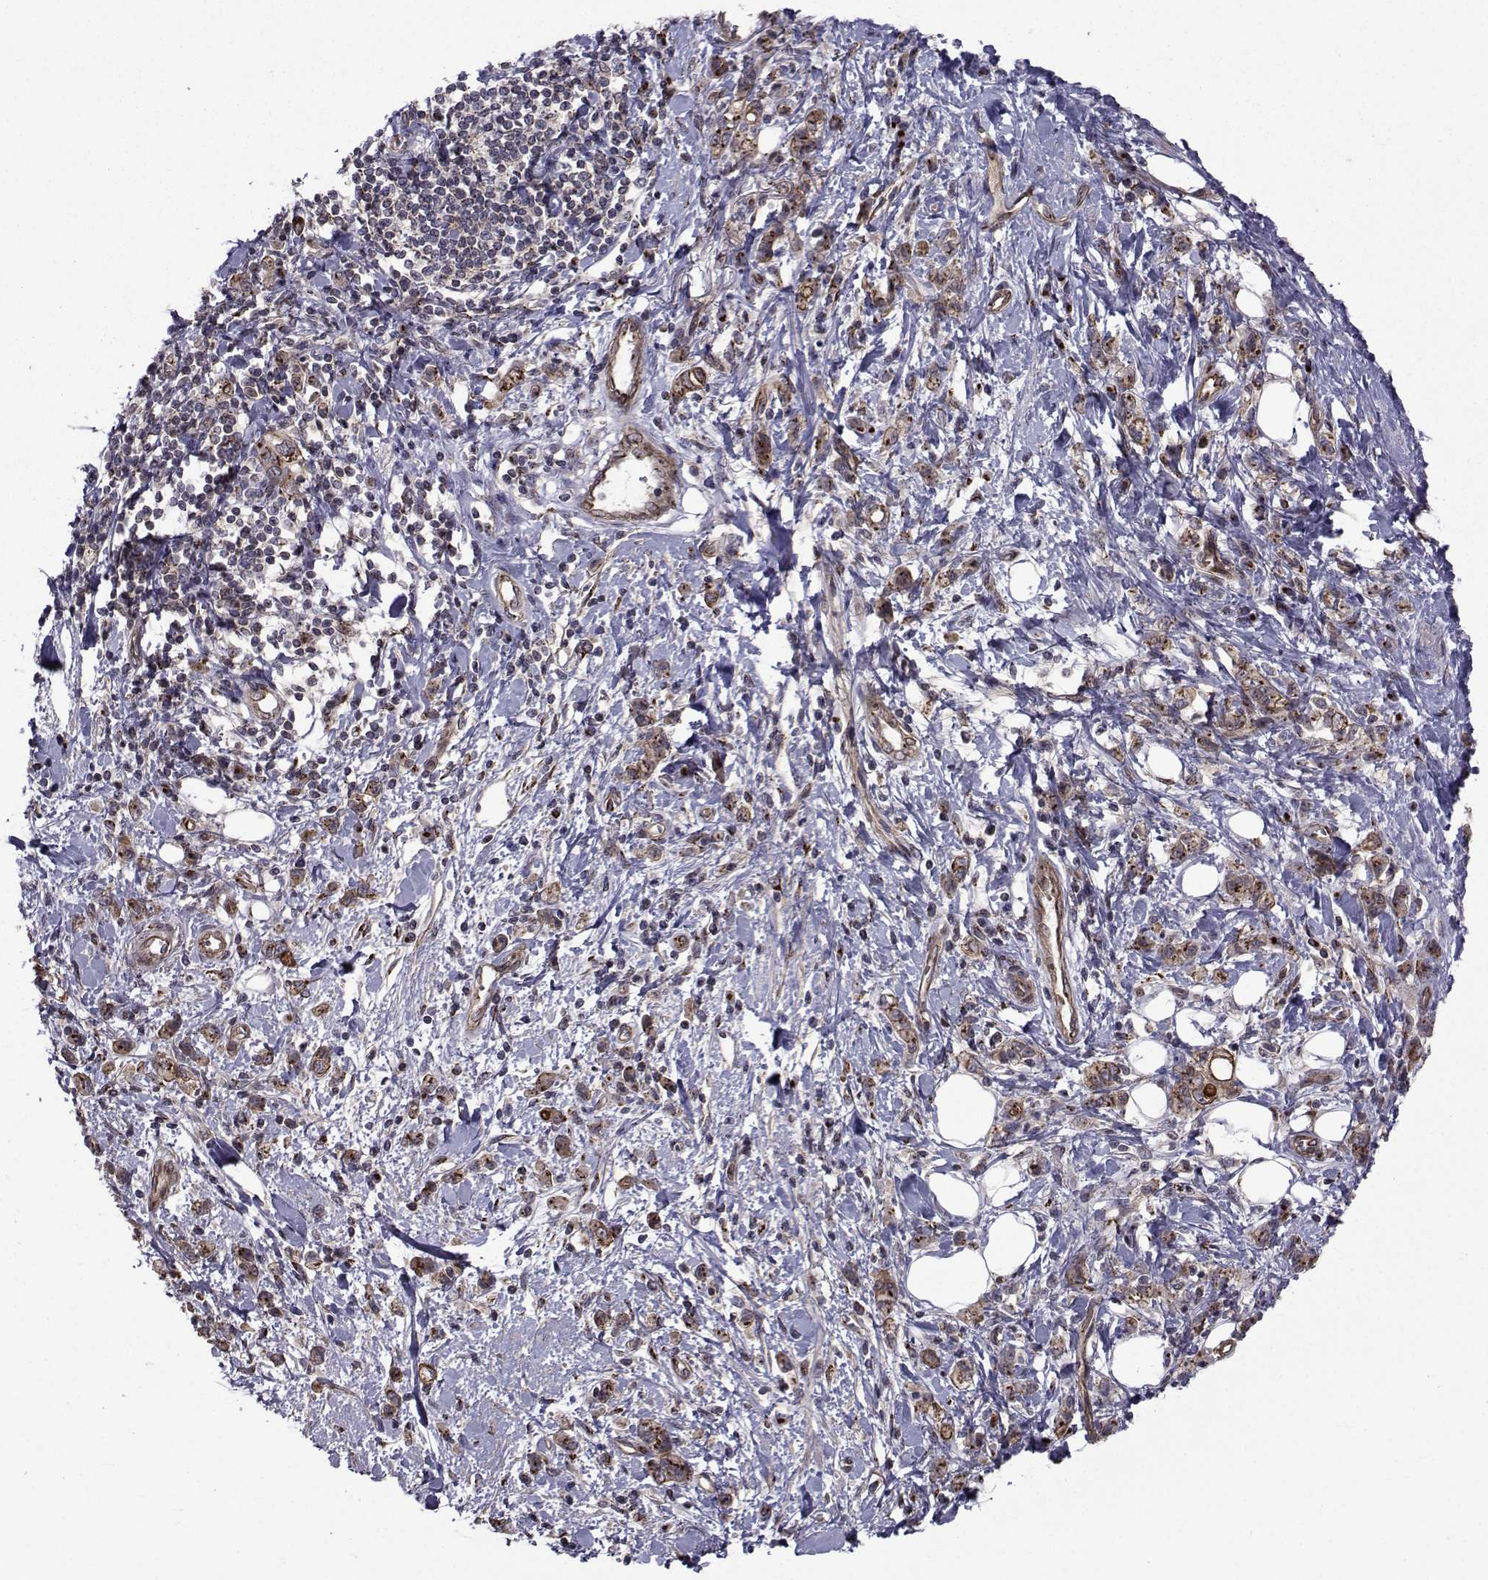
{"staining": {"intensity": "weak", "quantity": ">75%", "location": "cytoplasmic/membranous"}, "tissue": "stomach cancer", "cell_type": "Tumor cells", "image_type": "cancer", "snomed": [{"axis": "morphology", "description": "Adenocarcinoma, NOS"}, {"axis": "topography", "description": "Stomach"}], "caption": "High-power microscopy captured an IHC photomicrograph of stomach adenocarcinoma, revealing weak cytoplasmic/membranous staining in about >75% of tumor cells.", "gene": "ATP6V1C2", "patient": {"sex": "male", "age": 77}}